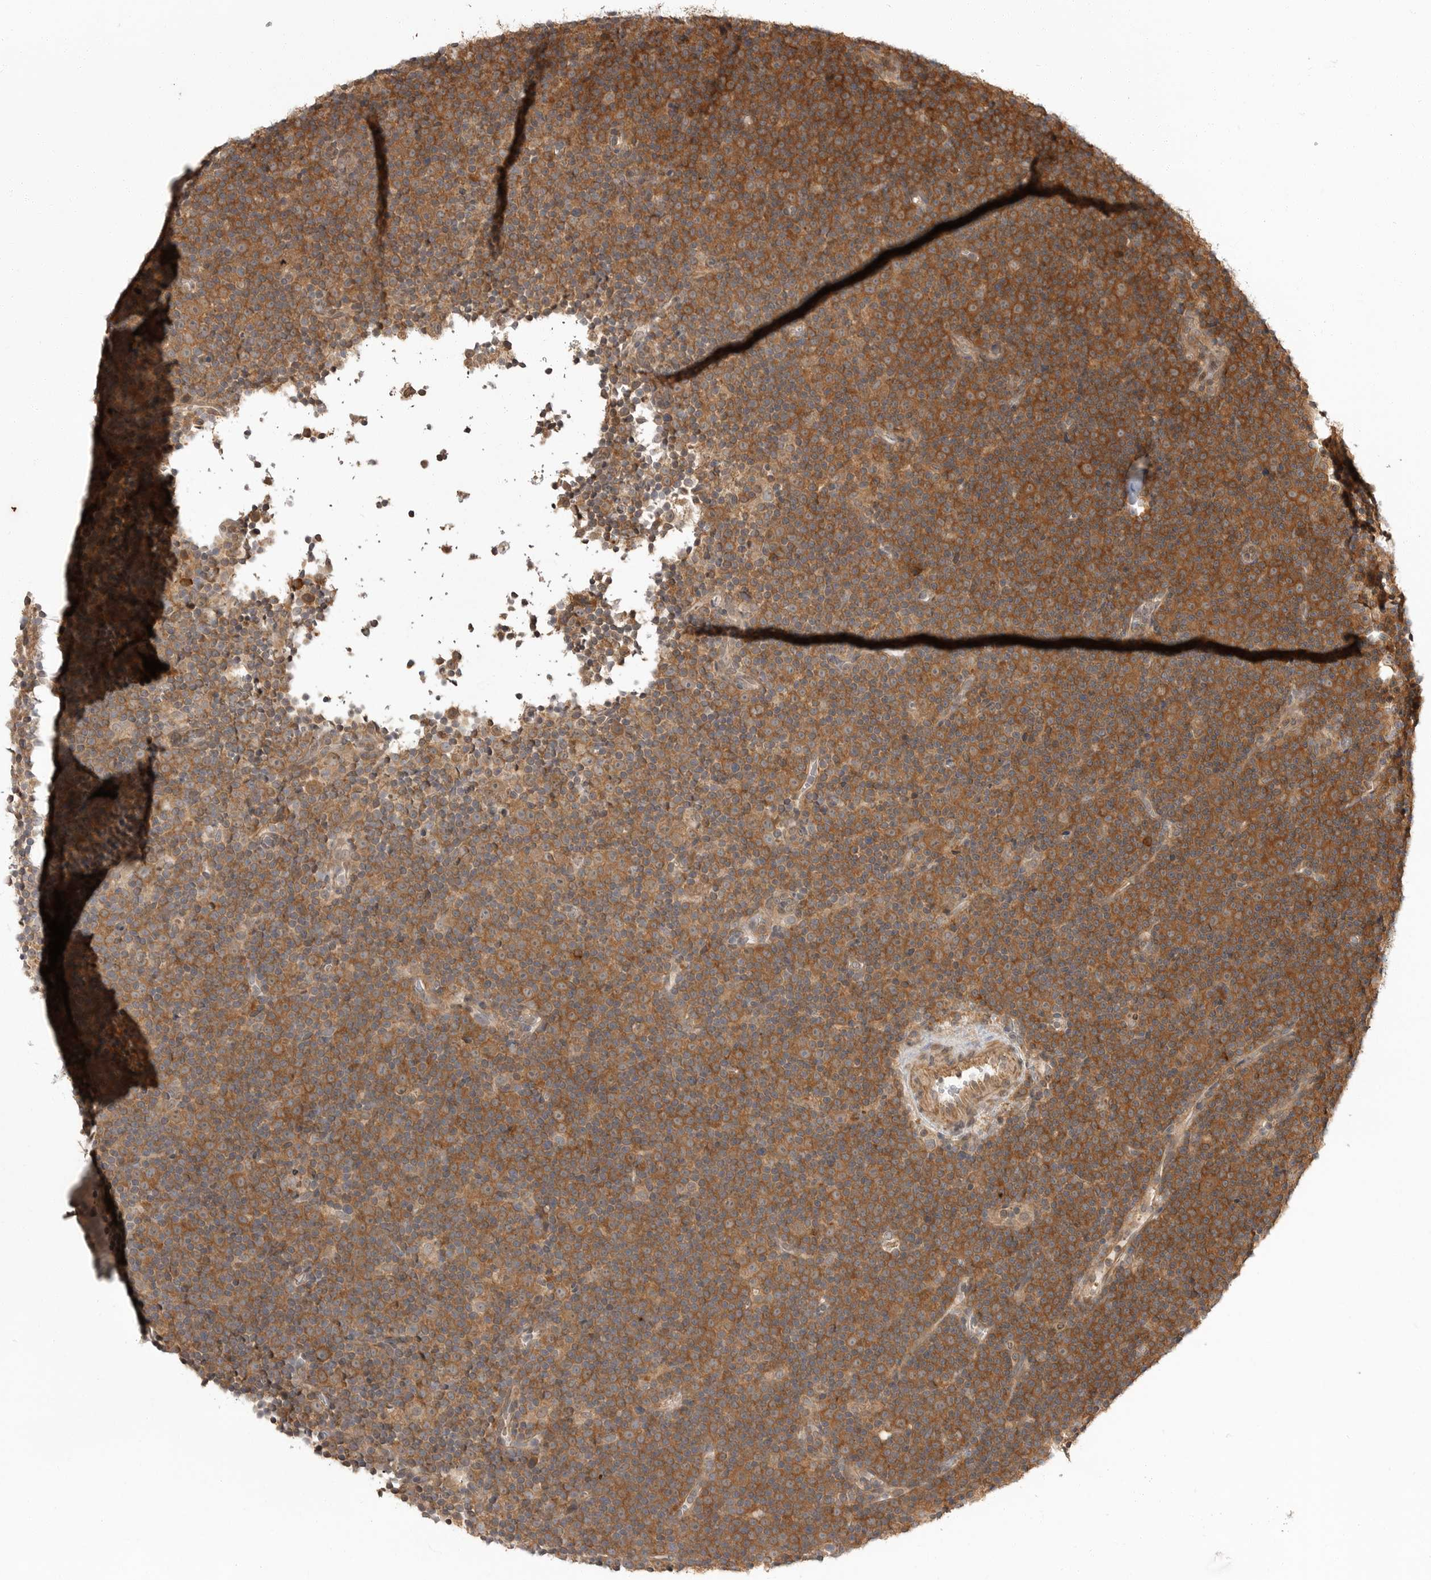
{"staining": {"intensity": "strong", "quantity": "25%-75%", "location": "cytoplasmic/membranous"}, "tissue": "lymphoma", "cell_type": "Tumor cells", "image_type": "cancer", "snomed": [{"axis": "morphology", "description": "Malignant lymphoma, non-Hodgkin's type, Low grade"}, {"axis": "topography", "description": "Lymph node"}], "caption": "Strong cytoplasmic/membranous staining for a protein is seen in approximately 25%-75% of tumor cells of malignant lymphoma, non-Hodgkin's type (low-grade) using immunohistochemistry (IHC).", "gene": "ERN1", "patient": {"sex": "female", "age": 67}}